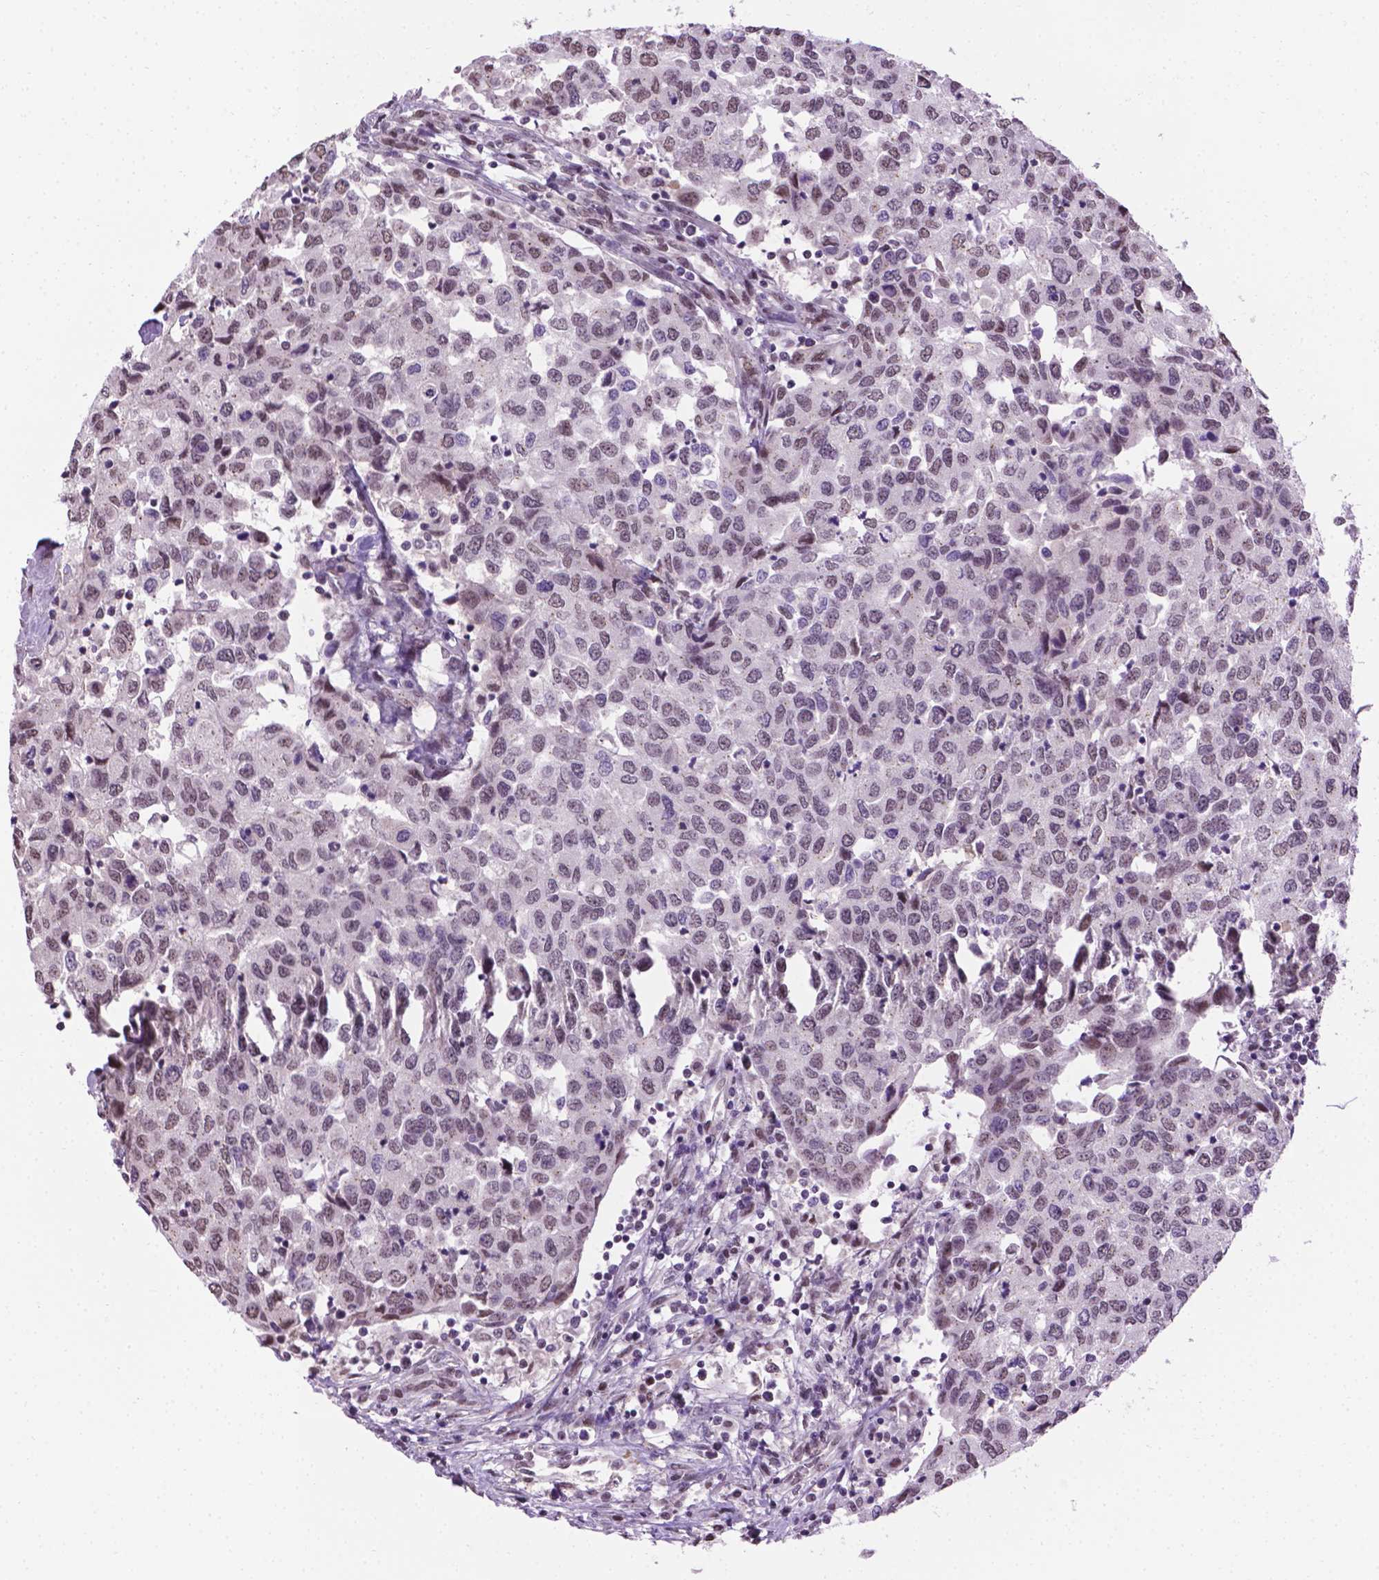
{"staining": {"intensity": "negative", "quantity": "none", "location": "none"}, "tissue": "urothelial cancer", "cell_type": "Tumor cells", "image_type": "cancer", "snomed": [{"axis": "morphology", "description": "Urothelial carcinoma, High grade"}, {"axis": "topography", "description": "Urinary bladder"}], "caption": "The image reveals no staining of tumor cells in urothelial cancer.", "gene": "ABI2", "patient": {"sex": "female", "age": 78}}